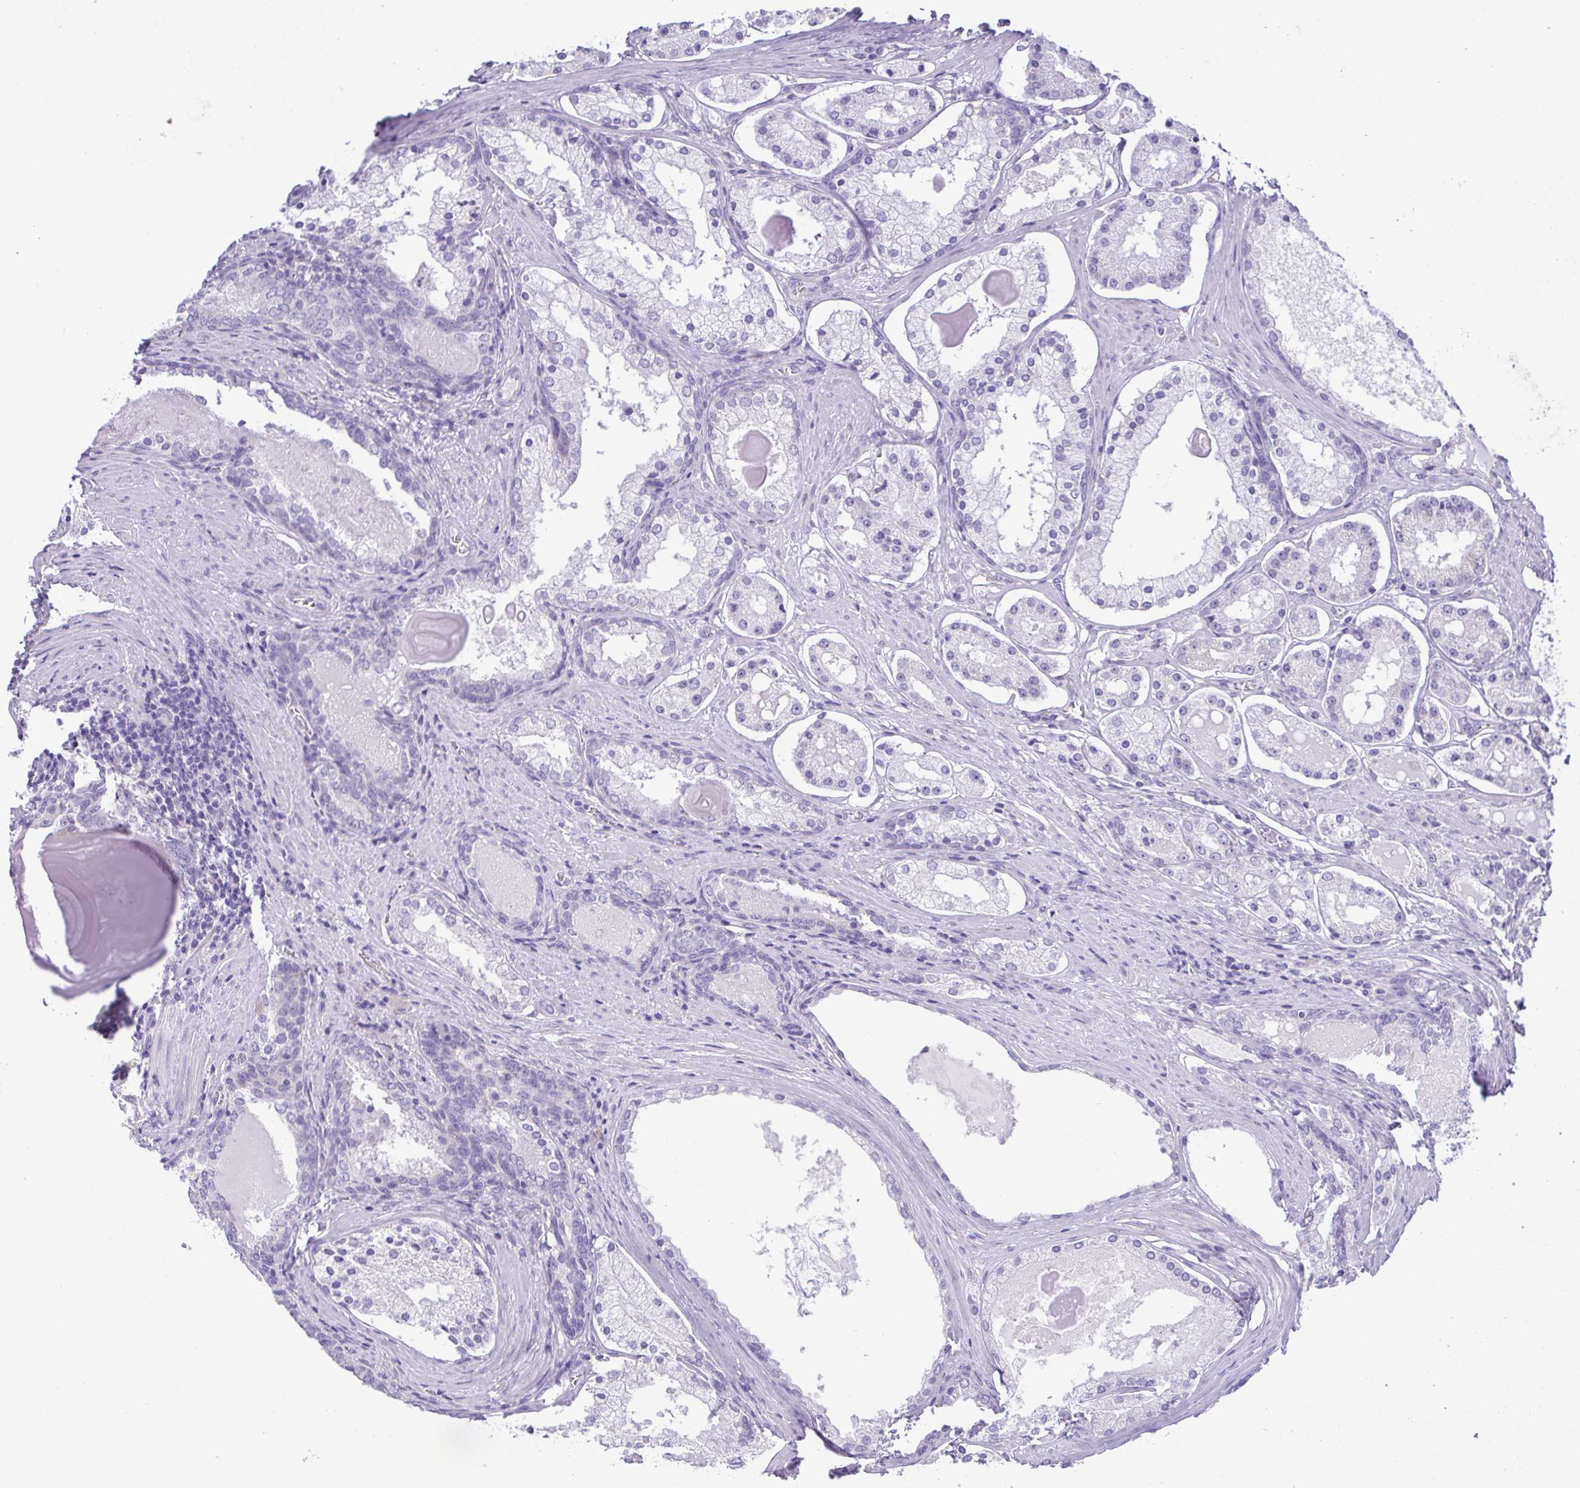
{"staining": {"intensity": "negative", "quantity": "none", "location": "none"}, "tissue": "prostate cancer", "cell_type": "Tumor cells", "image_type": "cancer", "snomed": [{"axis": "morphology", "description": "Adenocarcinoma, Low grade"}, {"axis": "topography", "description": "Prostate"}], "caption": "Human prostate cancer (adenocarcinoma (low-grade)) stained for a protein using immunohistochemistry displays no staining in tumor cells.", "gene": "CD72", "patient": {"sex": "male", "age": 57}}